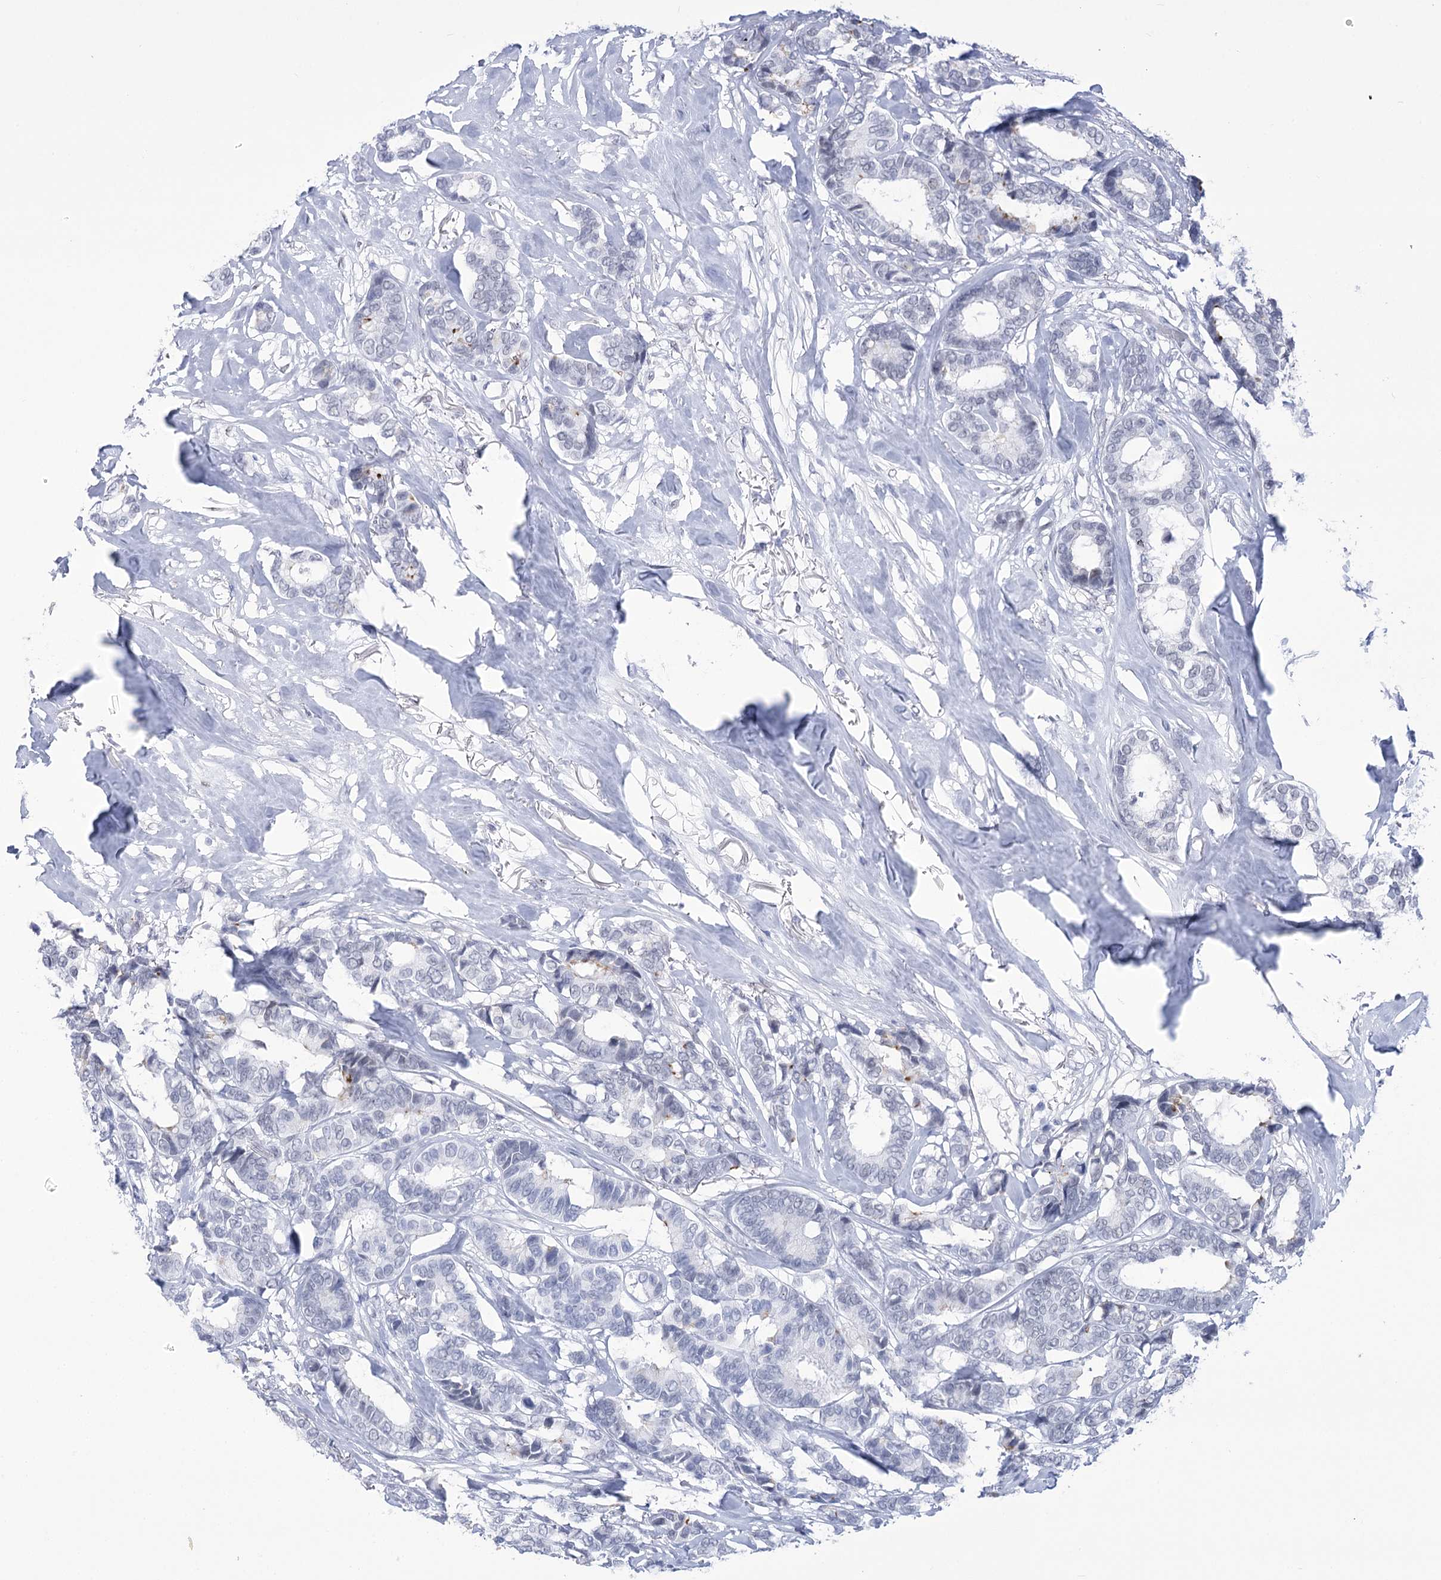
{"staining": {"intensity": "negative", "quantity": "none", "location": "none"}, "tissue": "breast cancer", "cell_type": "Tumor cells", "image_type": "cancer", "snomed": [{"axis": "morphology", "description": "Duct carcinoma"}, {"axis": "topography", "description": "Breast"}], "caption": "Infiltrating ductal carcinoma (breast) stained for a protein using IHC reveals no positivity tumor cells.", "gene": "HORMAD1", "patient": {"sex": "female", "age": 87}}